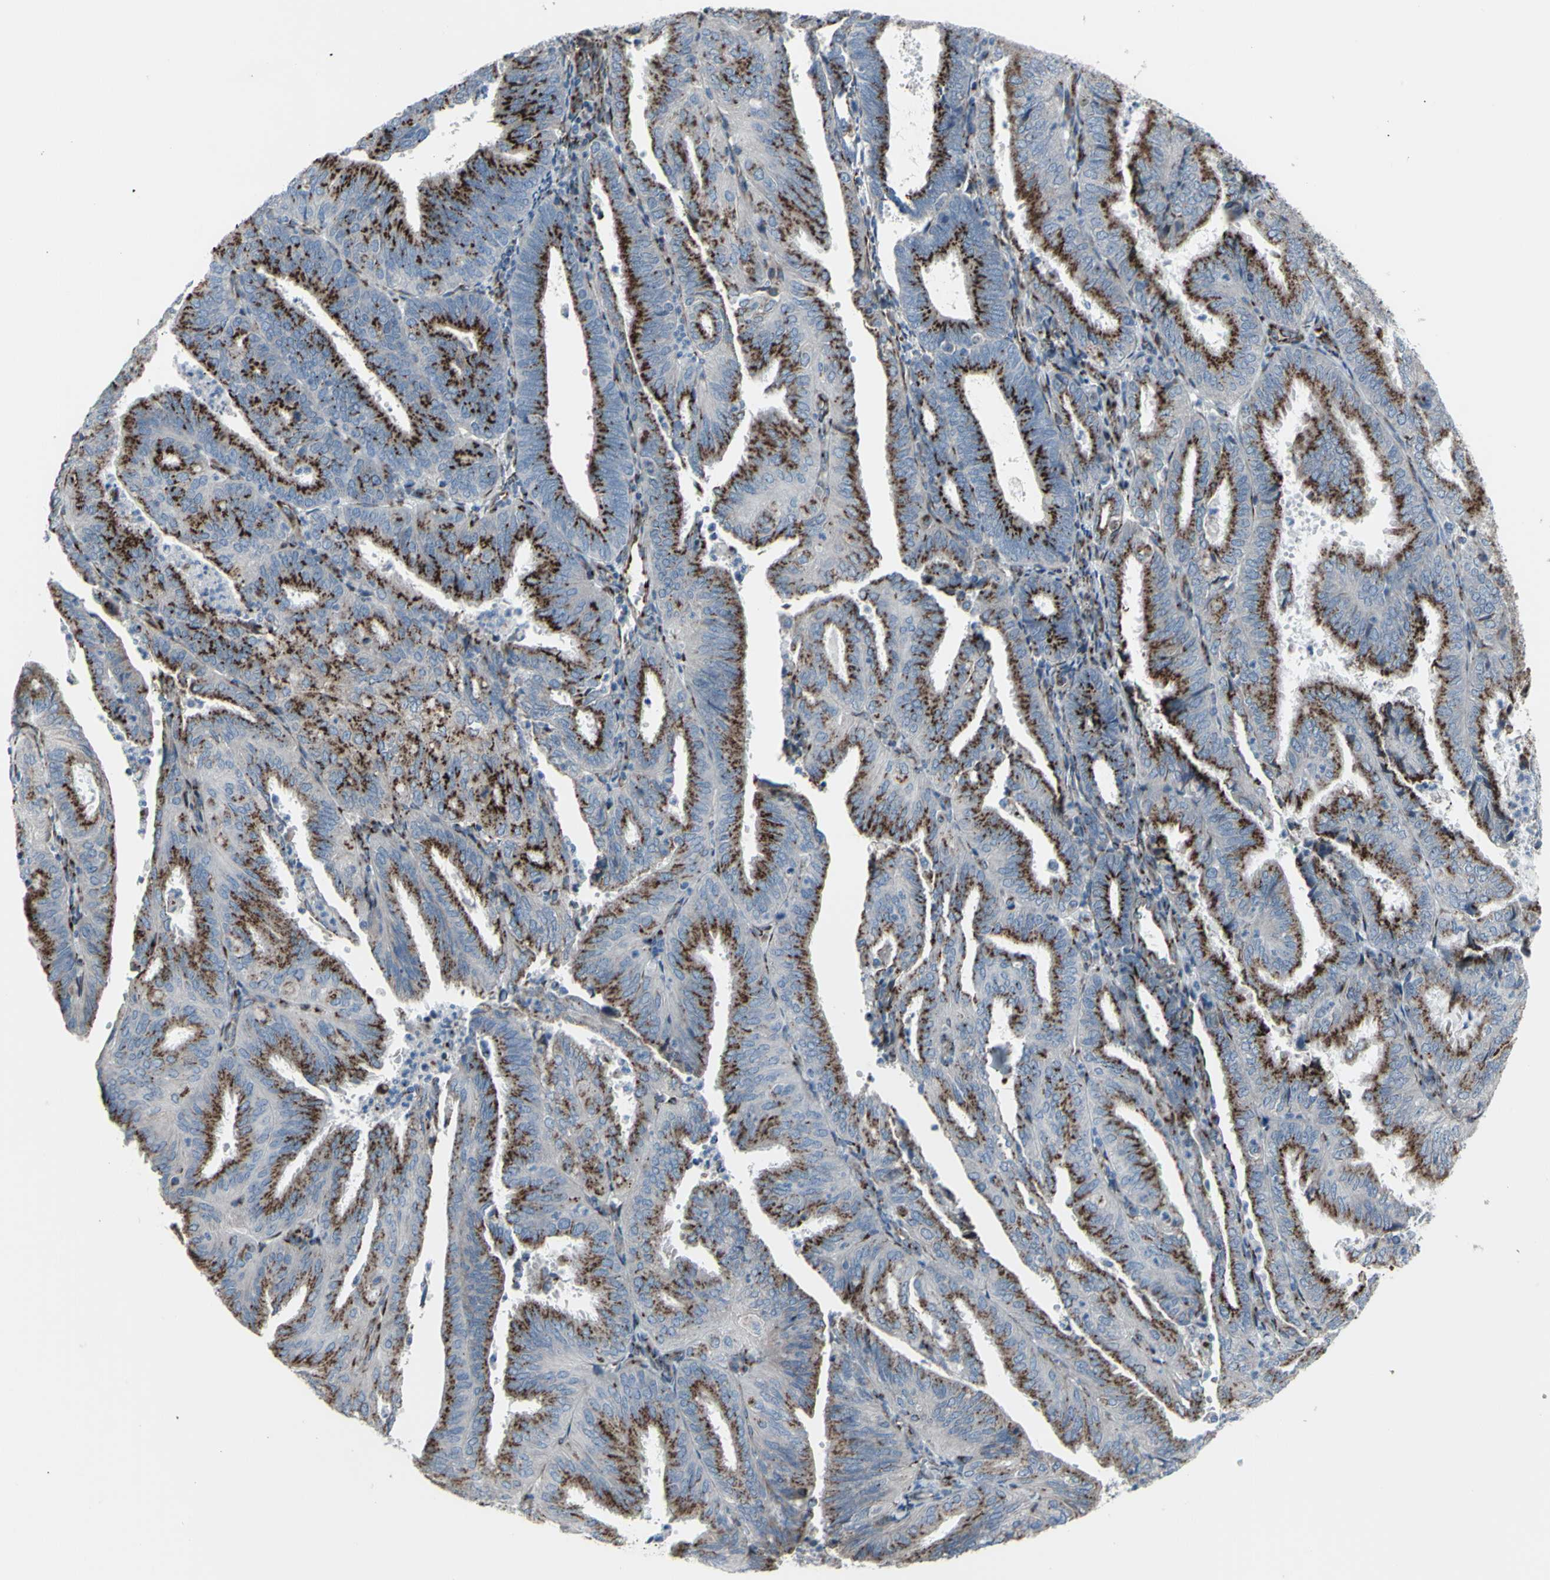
{"staining": {"intensity": "strong", "quantity": ">75%", "location": "cytoplasmic/membranous"}, "tissue": "endometrial cancer", "cell_type": "Tumor cells", "image_type": "cancer", "snomed": [{"axis": "morphology", "description": "Adenocarcinoma, NOS"}, {"axis": "topography", "description": "Uterus"}], "caption": "Approximately >75% of tumor cells in human adenocarcinoma (endometrial) show strong cytoplasmic/membranous protein positivity as visualized by brown immunohistochemical staining.", "gene": "GLG1", "patient": {"sex": "female", "age": 60}}